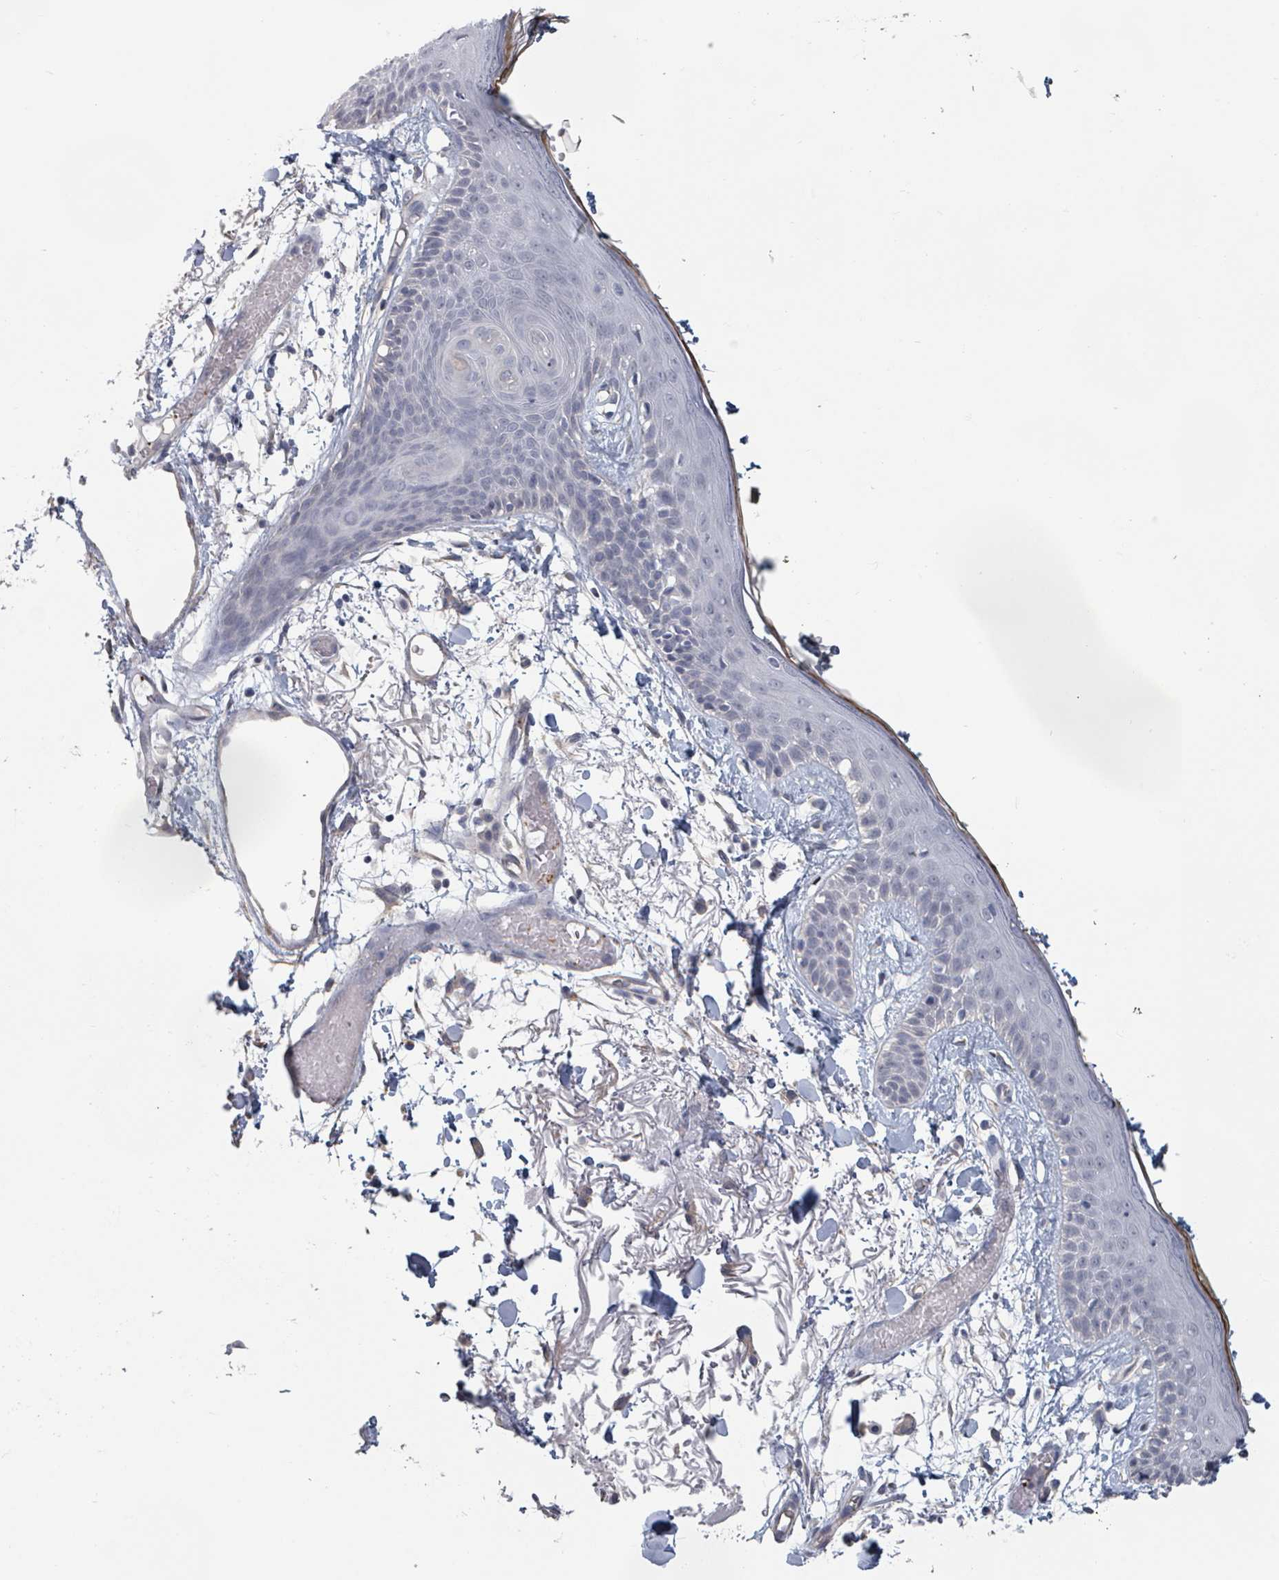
{"staining": {"intensity": "negative", "quantity": "none", "location": "none"}, "tissue": "skin", "cell_type": "Fibroblasts", "image_type": "normal", "snomed": [{"axis": "morphology", "description": "Normal tissue, NOS"}, {"axis": "topography", "description": "Skin"}], "caption": "Skin stained for a protein using IHC displays no positivity fibroblasts.", "gene": "PLAUR", "patient": {"sex": "male", "age": 79}}